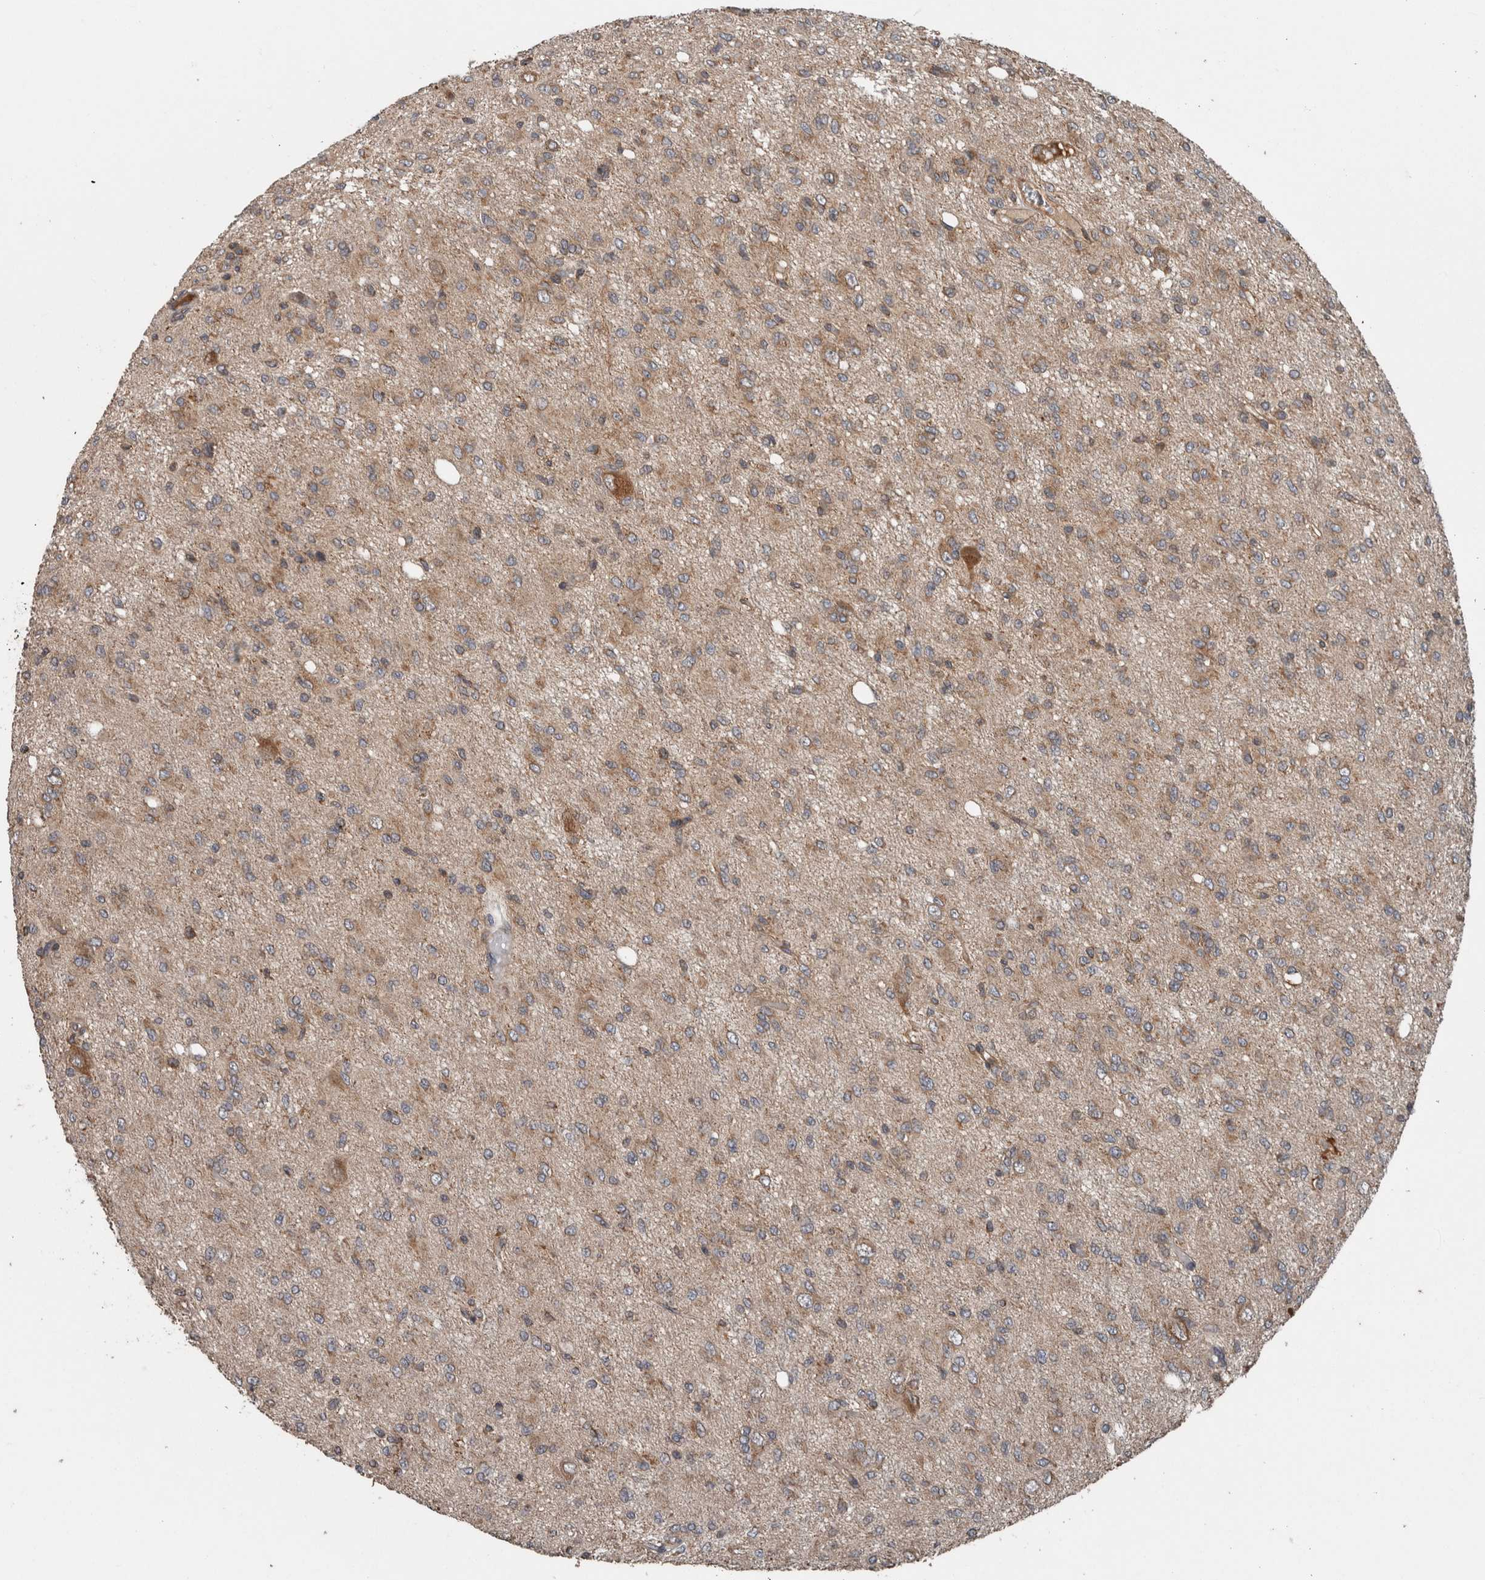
{"staining": {"intensity": "moderate", "quantity": ">75%", "location": "cytoplasmic/membranous"}, "tissue": "glioma", "cell_type": "Tumor cells", "image_type": "cancer", "snomed": [{"axis": "morphology", "description": "Glioma, malignant, High grade"}, {"axis": "topography", "description": "Brain"}], "caption": "A photomicrograph of malignant high-grade glioma stained for a protein shows moderate cytoplasmic/membranous brown staining in tumor cells.", "gene": "RIOK3", "patient": {"sex": "female", "age": 59}}